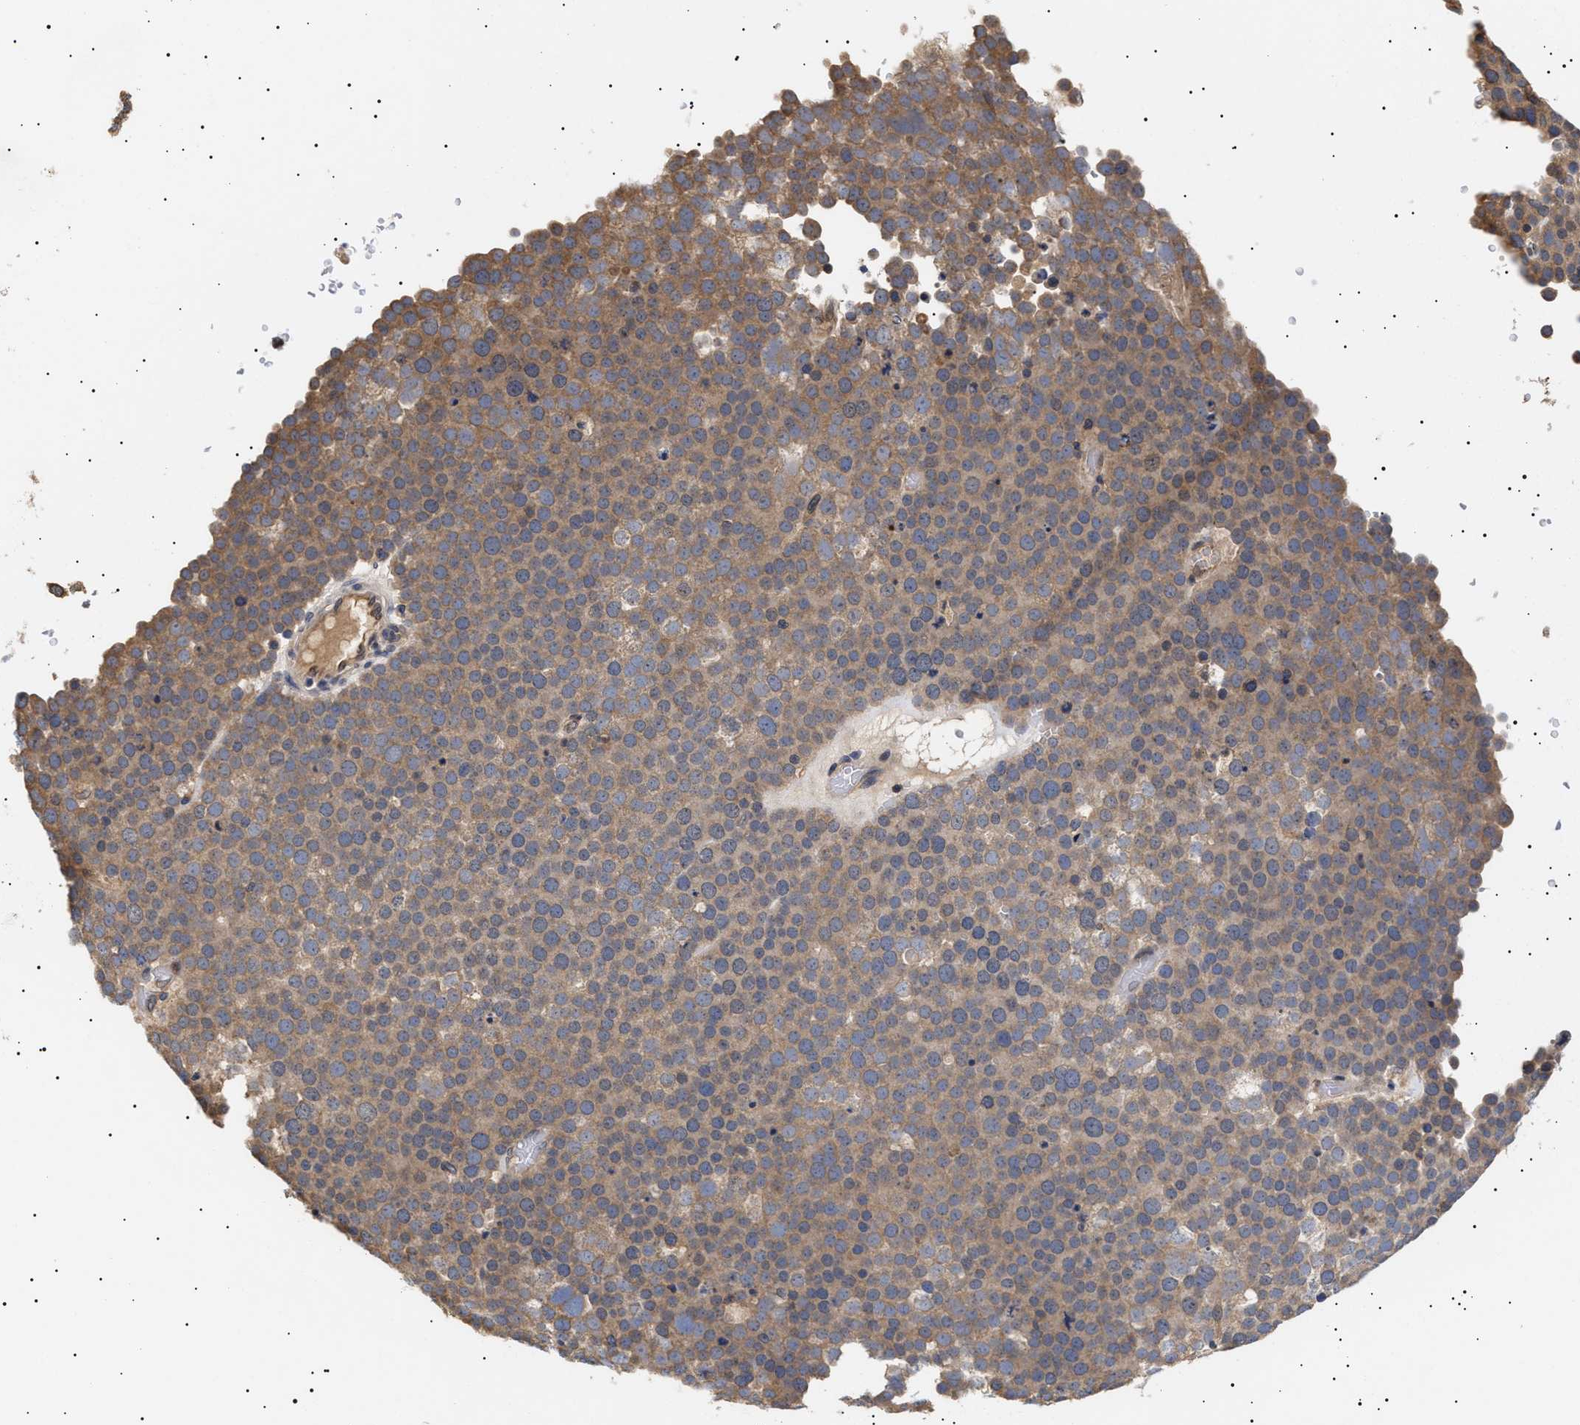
{"staining": {"intensity": "moderate", "quantity": ">75%", "location": "cytoplasmic/membranous"}, "tissue": "testis cancer", "cell_type": "Tumor cells", "image_type": "cancer", "snomed": [{"axis": "morphology", "description": "Seminoma, NOS"}, {"axis": "topography", "description": "Testis"}], "caption": "Brown immunohistochemical staining in human testis cancer shows moderate cytoplasmic/membranous staining in about >75% of tumor cells.", "gene": "KRBA1", "patient": {"sex": "male", "age": 71}}